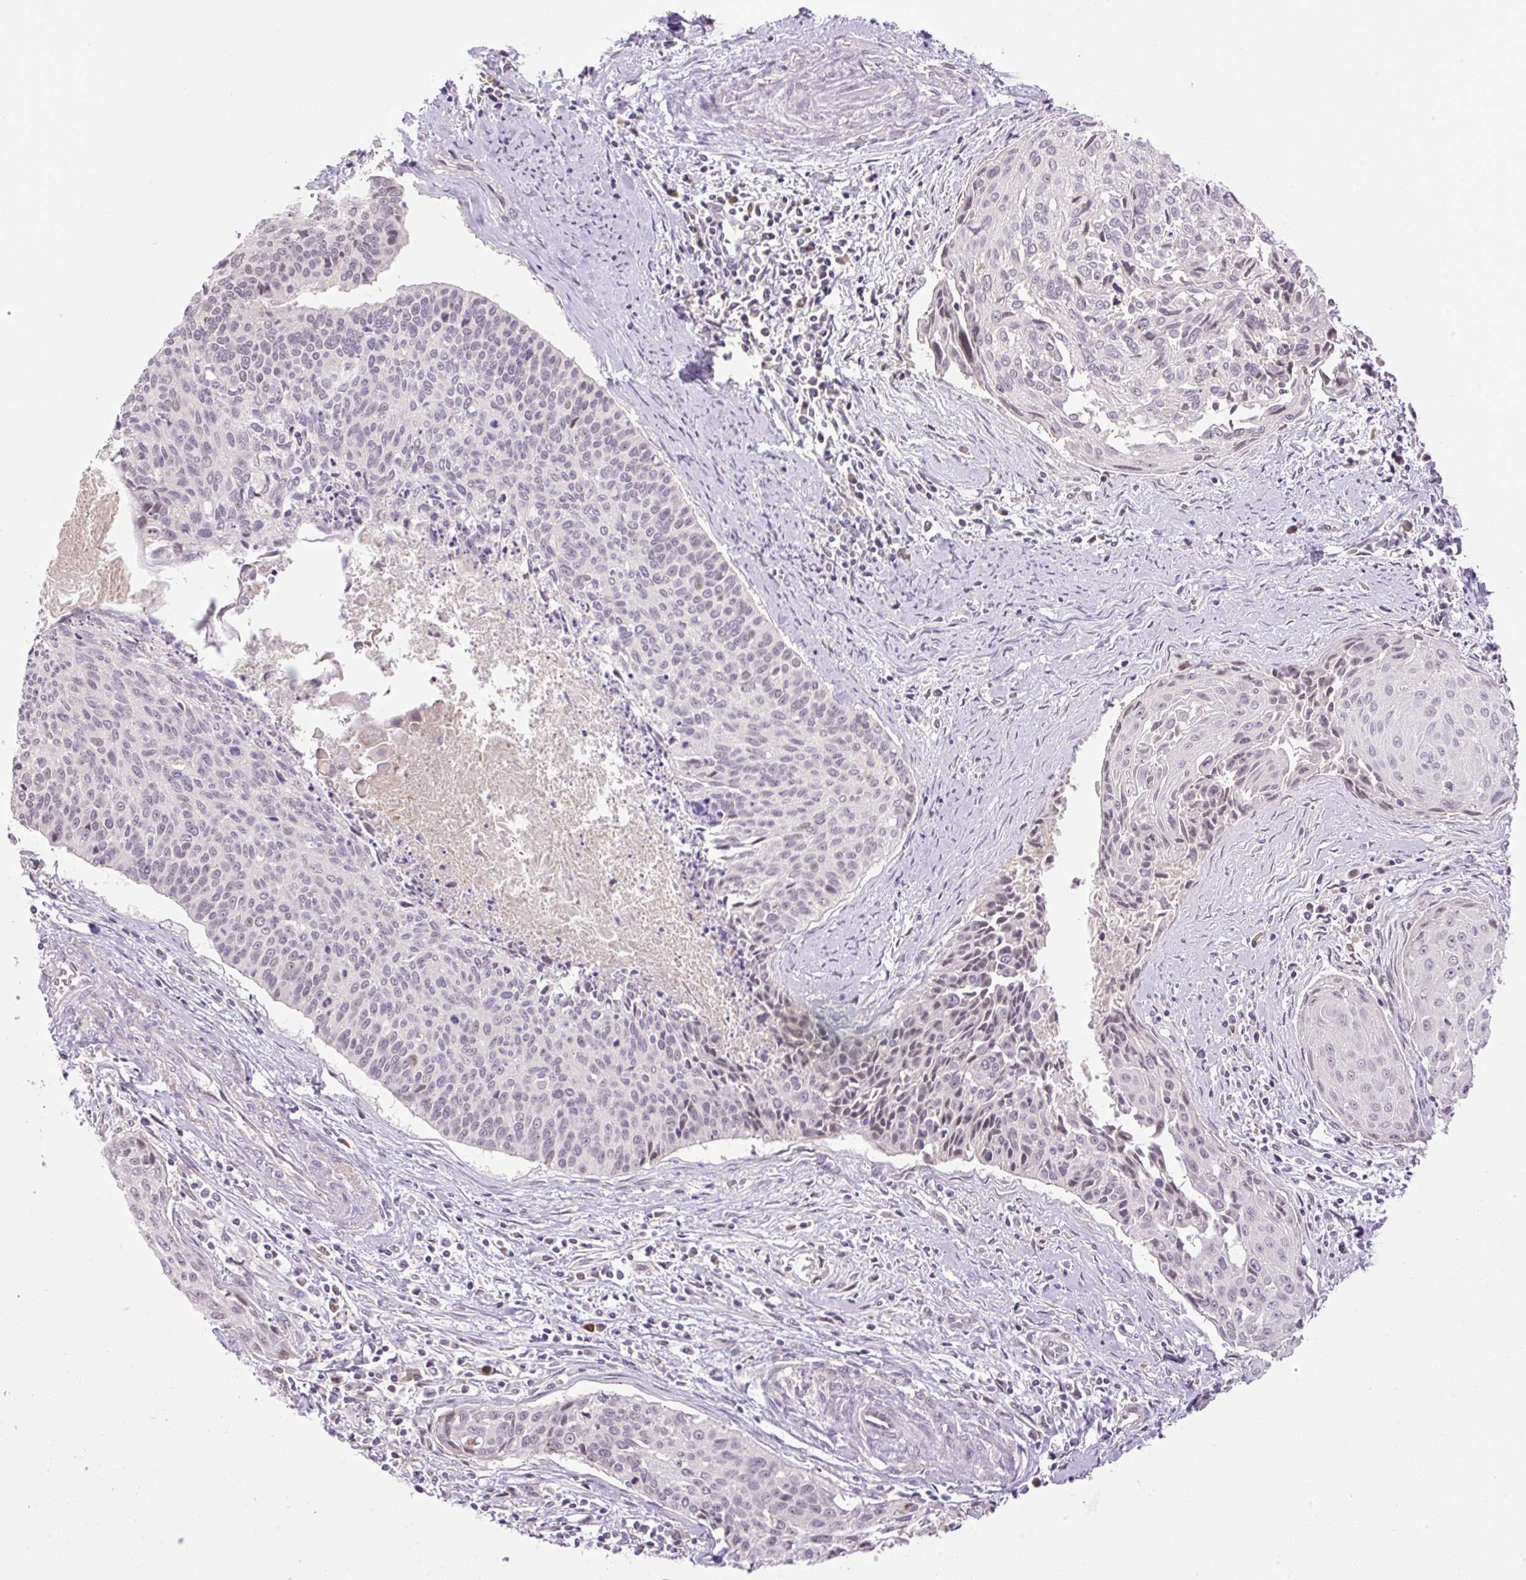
{"staining": {"intensity": "negative", "quantity": "none", "location": "none"}, "tissue": "cervical cancer", "cell_type": "Tumor cells", "image_type": "cancer", "snomed": [{"axis": "morphology", "description": "Squamous cell carcinoma, NOS"}, {"axis": "topography", "description": "Cervix"}], "caption": "There is no significant expression in tumor cells of cervical squamous cell carcinoma. (DAB immunohistochemistry (IHC) with hematoxylin counter stain).", "gene": "HABP4", "patient": {"sex": "female", "age": 55}}